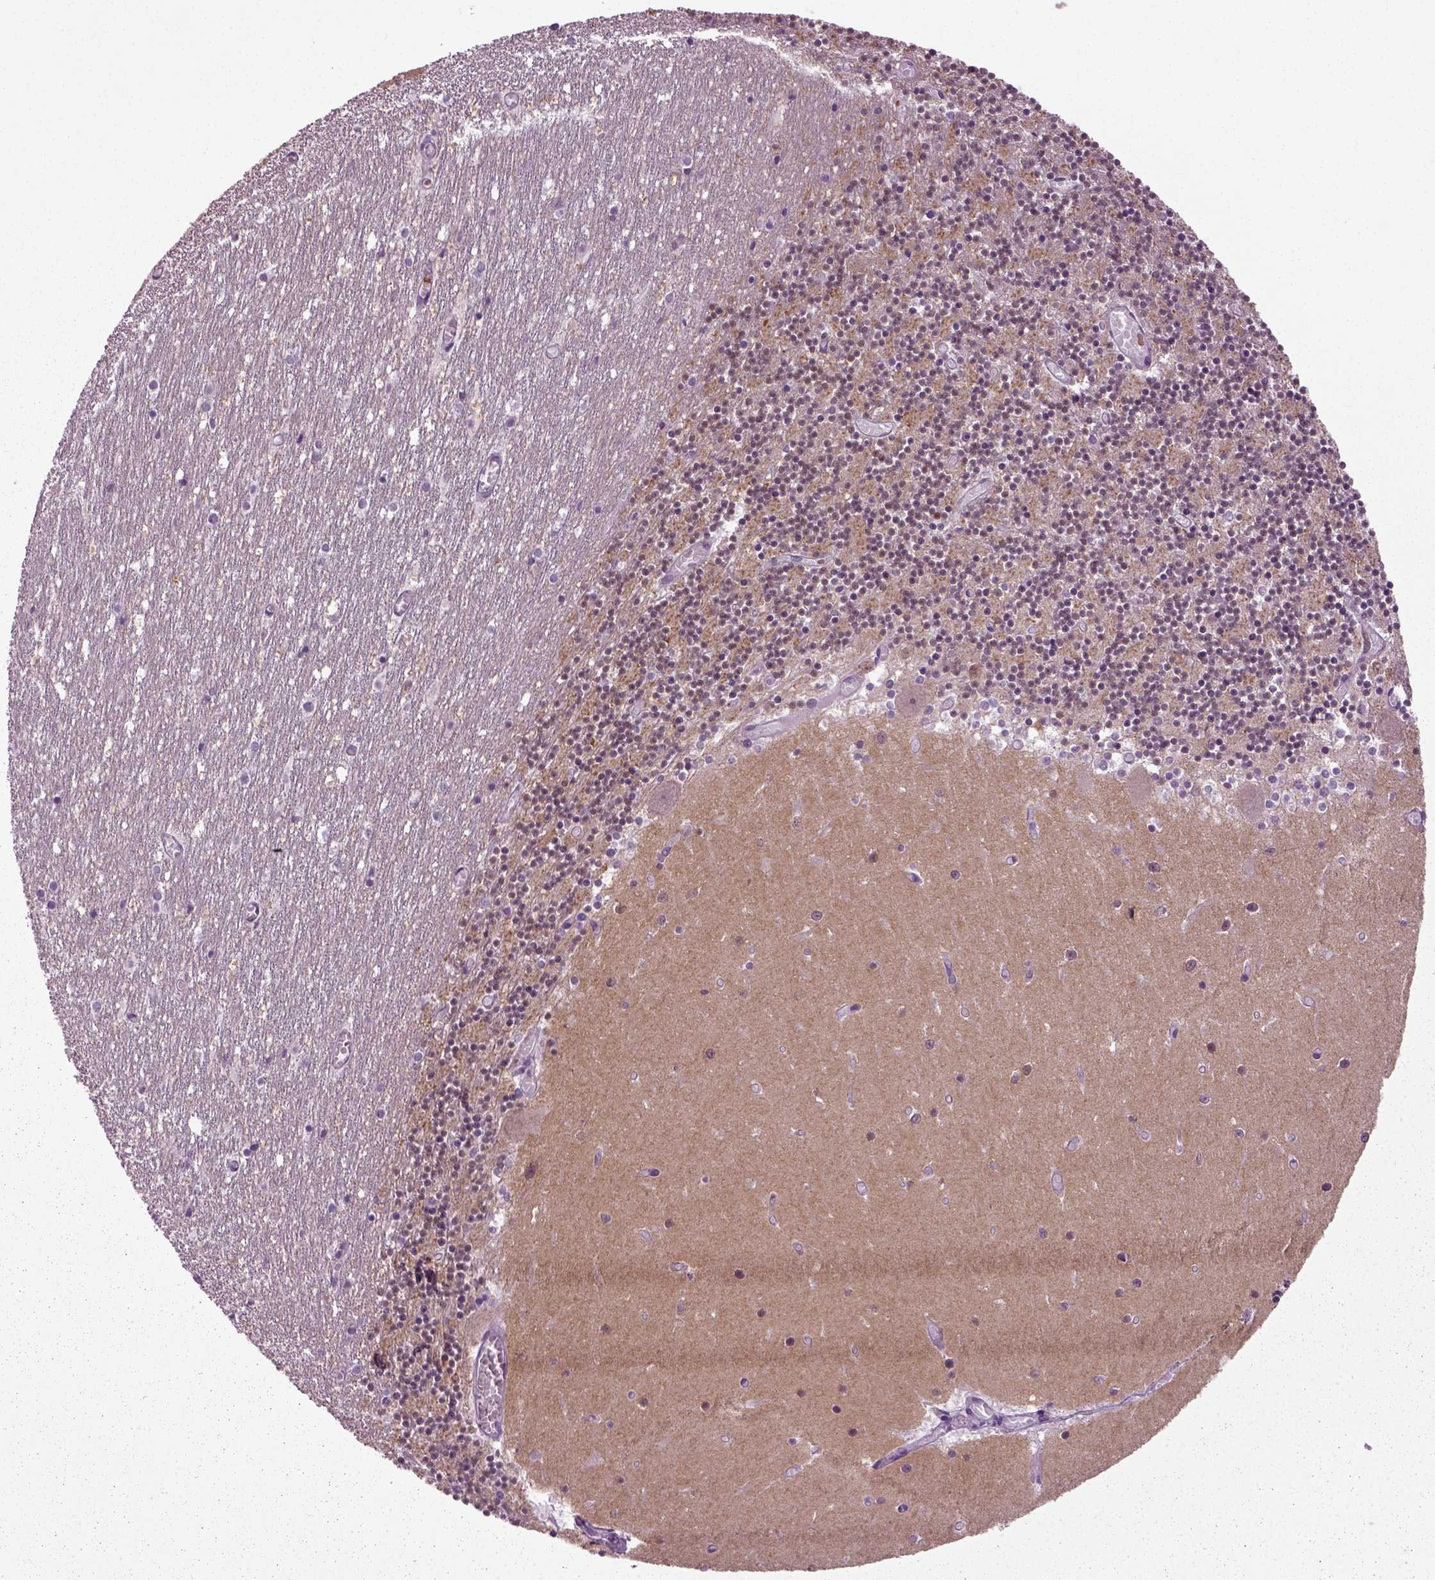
{"staining": {"intensity": "negative", "quantity": "none", "location": "none"}, "tissue": "cerebellum", "cell_type": "Cells in granular layer", "image_type": "normal", "snomed": [{"axis": "morphology", "description": "Normal tissue, NOS"}, {"axis": "topography", "description": "Cerebellum"}], "caption": "Protein analysis of benign cerebellum reveals no significant expression in cells in granular layer. (IHC, brightfield microscopy, high magnification).", "gene": "ZC2HC1C", "patient": {"sex": "female", "age": 28}}